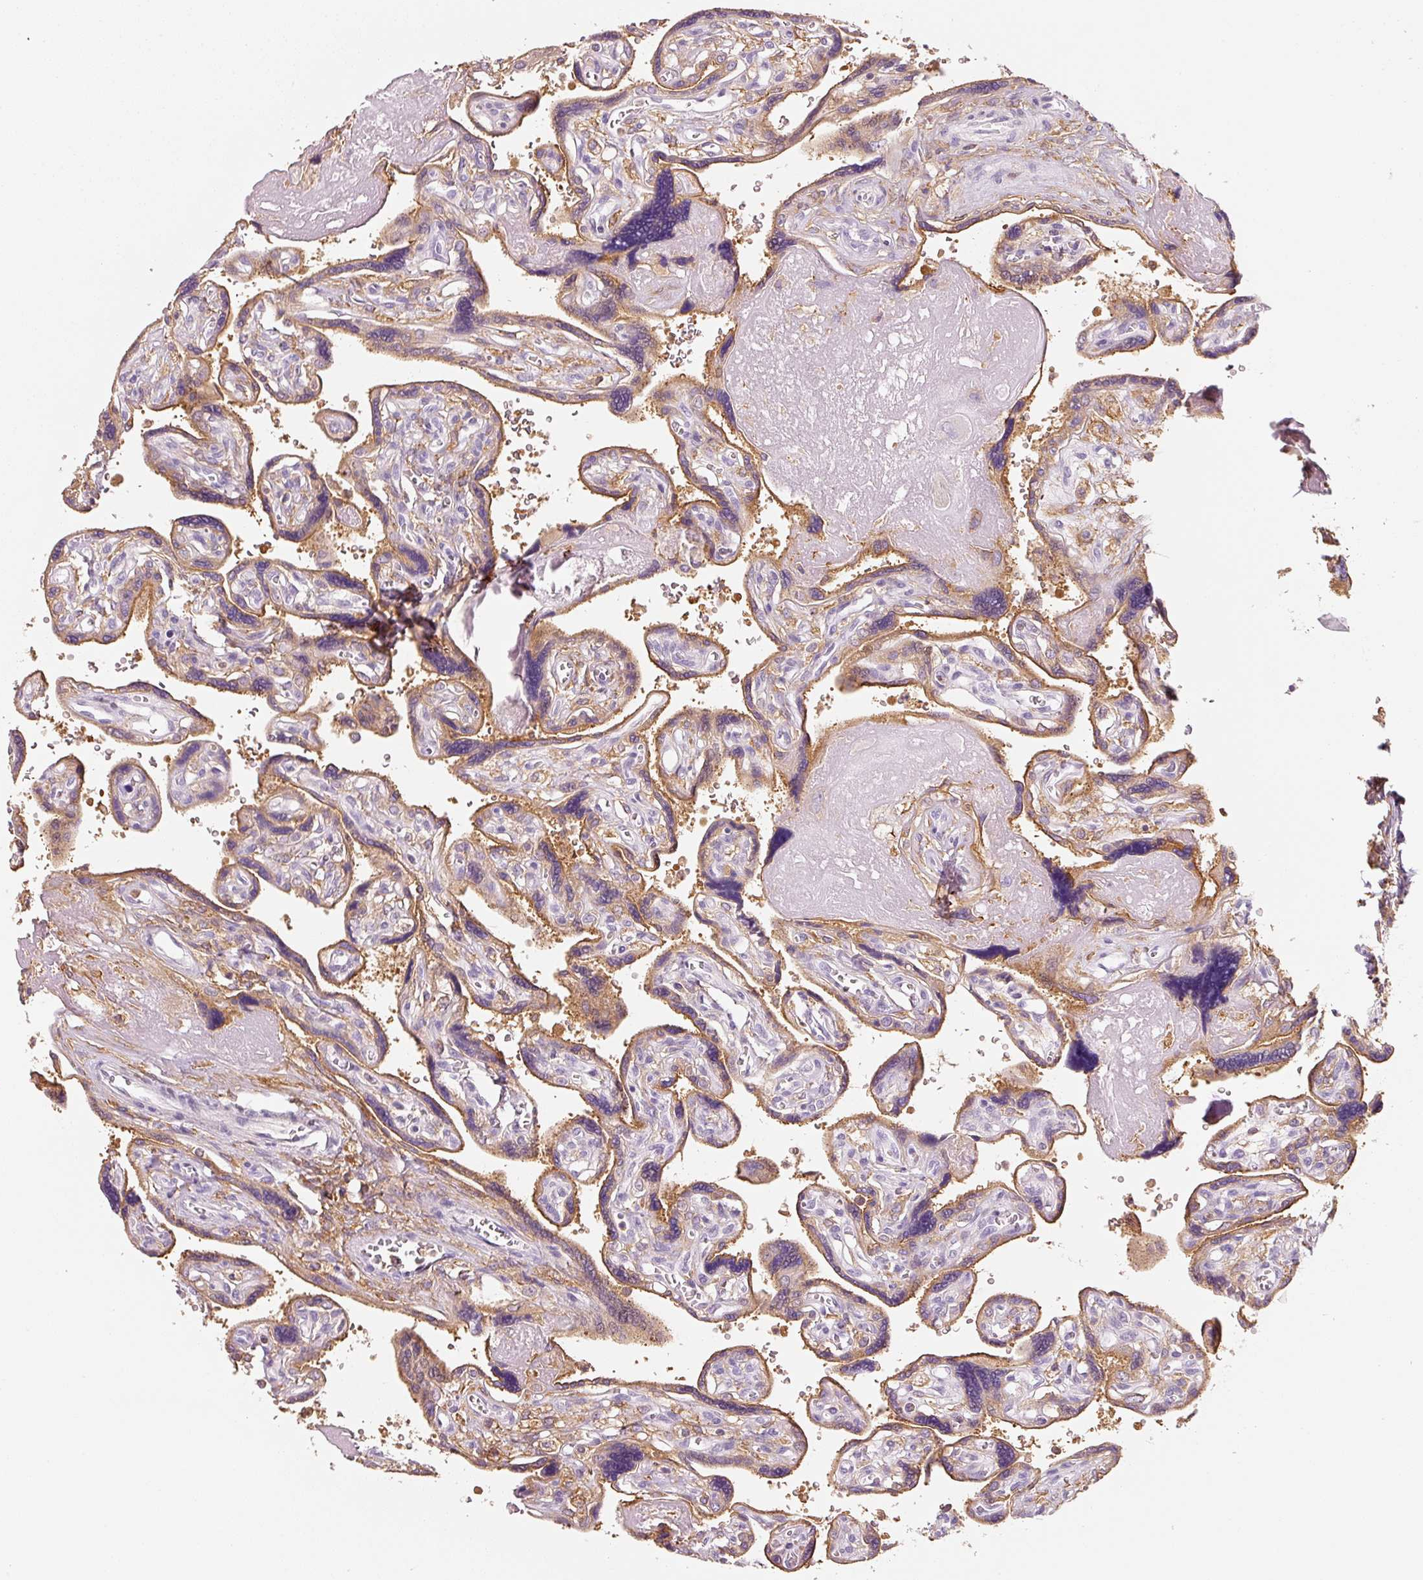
{"staining": {"intensity": "weak", "quantity": "<25%", "location": "cytoplasmic/membranous"}, "tissue": "placenta", "cell_type": "Decidual cells", "image_type": "normal", "snomed": [{"axis": "morphology", "description": "Normal tissue, NOS"}, {"axis": "topography", "description": "Placenta"}], "caption": "This photomicrograph is of benign placenta stained with immunohistochemistry (IHC) to label a protein in brown with the nuclei are counter-stained blue. There is no positivity in decidual cells. Nuclei are stained in blue.", "gene": "IQGAP2", "patient": {"sex": "female", "age": 39}}